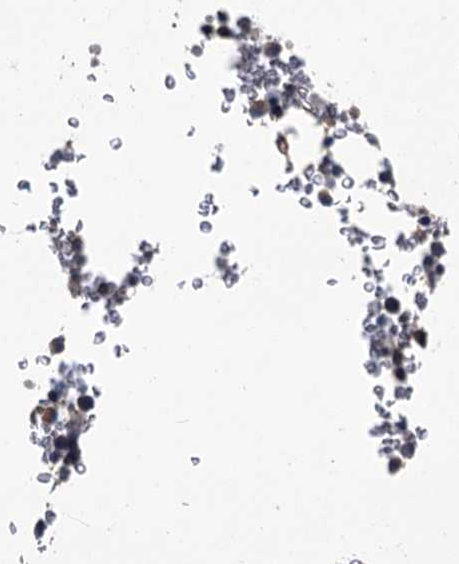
{"staining": {"intensity": "negative", "quantity": "none", "location": "none"}, "tissue": "bone marrow", "cell_type": "Hematopoietic cells", "image_type": "normal", "snomed": [{"axis": "morphology", "description": "Normal tissue, NOS"}, {"axis": "topography", "description": "Bone marrow"}], "caption": "High magnification brightfield microscopy of unremarkable bone marrow stained with DAB (3,3'-diaminobenzidine) (brown) and counterstained with hematoxylin (blue): hematopoietic cells show no significant staining.", "gene": "ZNF324", "patient": {"sex": "male", "age": 58}}